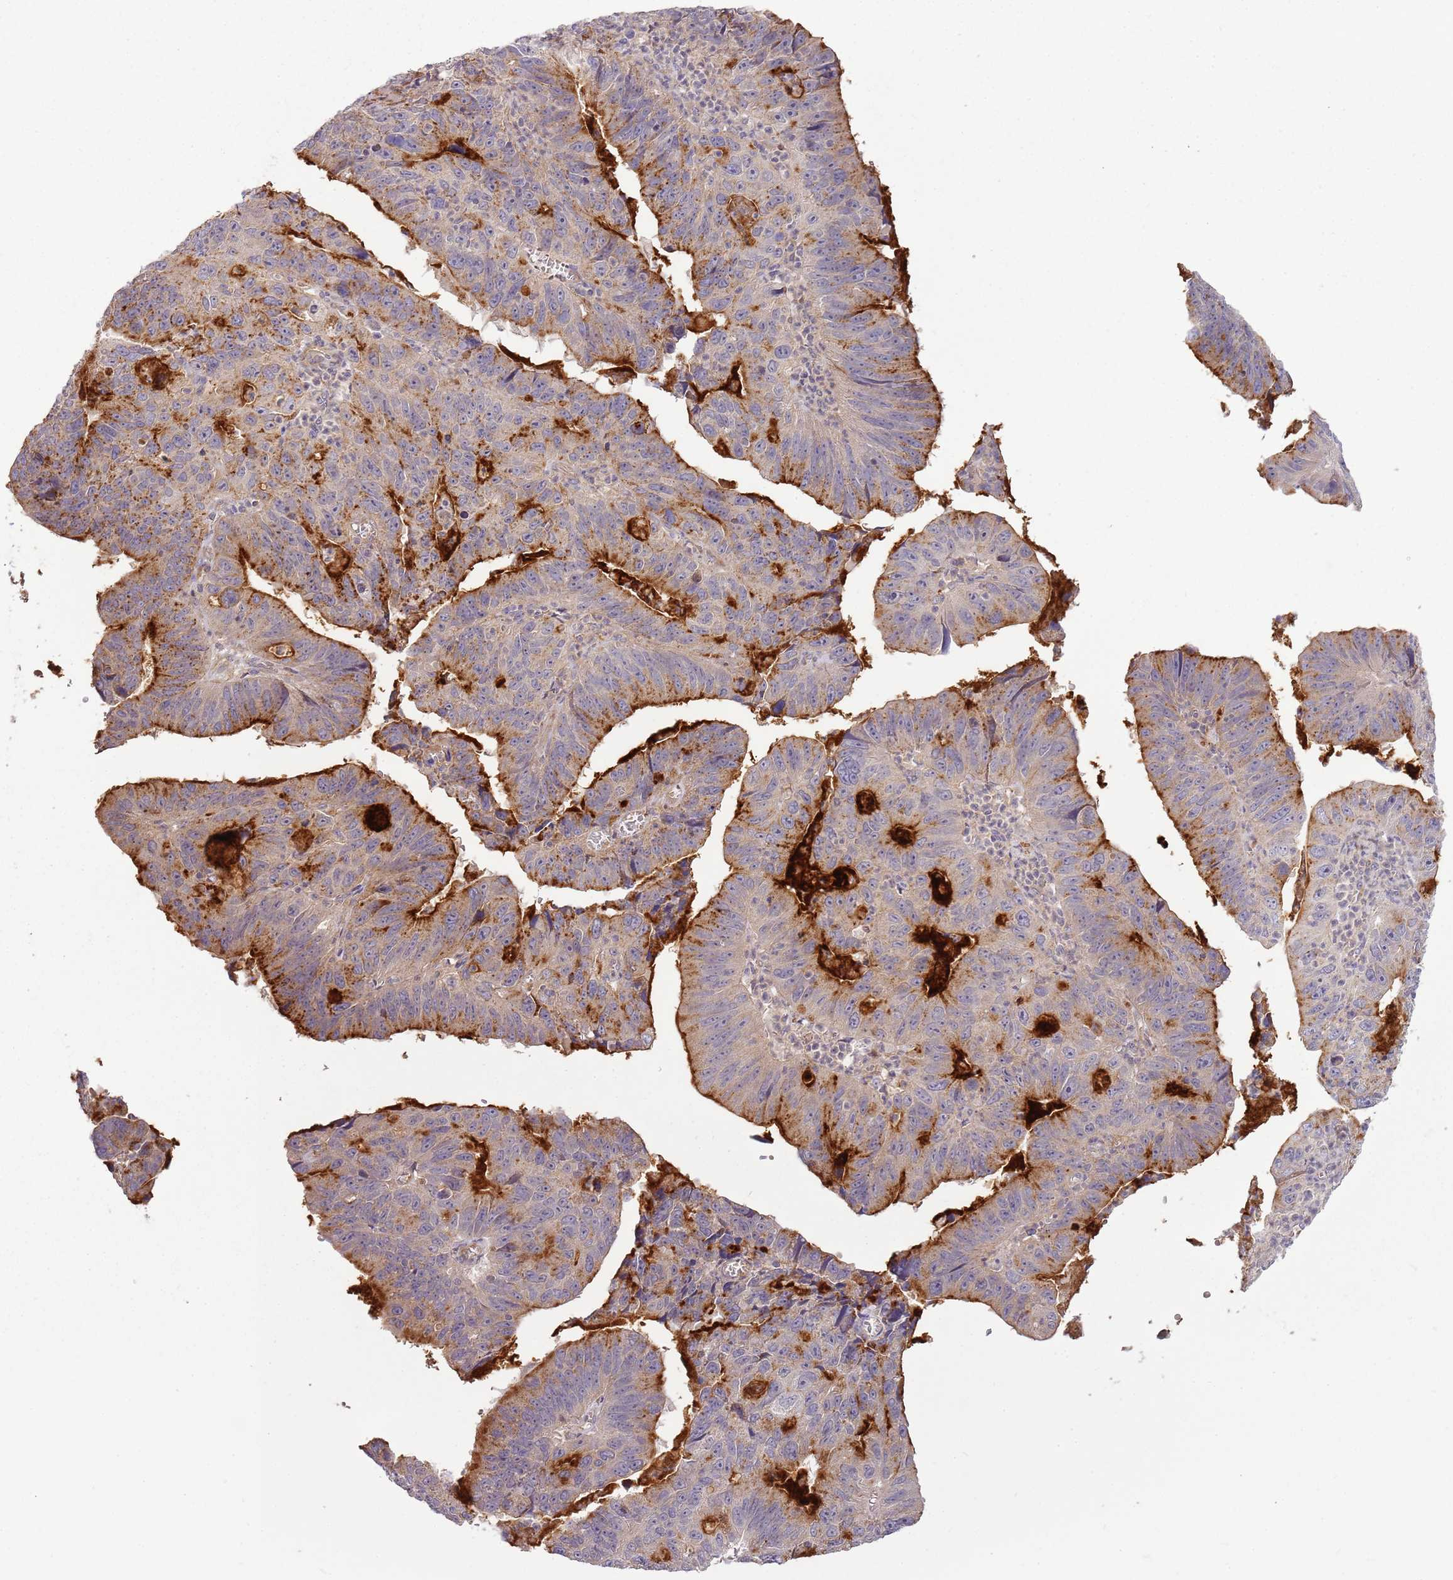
{"staining": {"intensity": "strong", "quantity": "25%-75%", "location": "cytoplasmic/membranous"}, "tissue": "stomach cancer", "cell_type": "Tumor cells", "image_type": "cancer", "snomed": [{"axis": "morphology", "description": "Adenocarcinoma, NOS"}, {"axis": "topography", "description": "Stomach"}], "caption": "Protein expression analysis of stomach cancer (adenocarcinoma) shows strong cytoplasmic/membranous positivity in approximately 25%-75% of tumor cells.", "gene": "RNF128", "patient": {"sex": "male", "age": 59}}